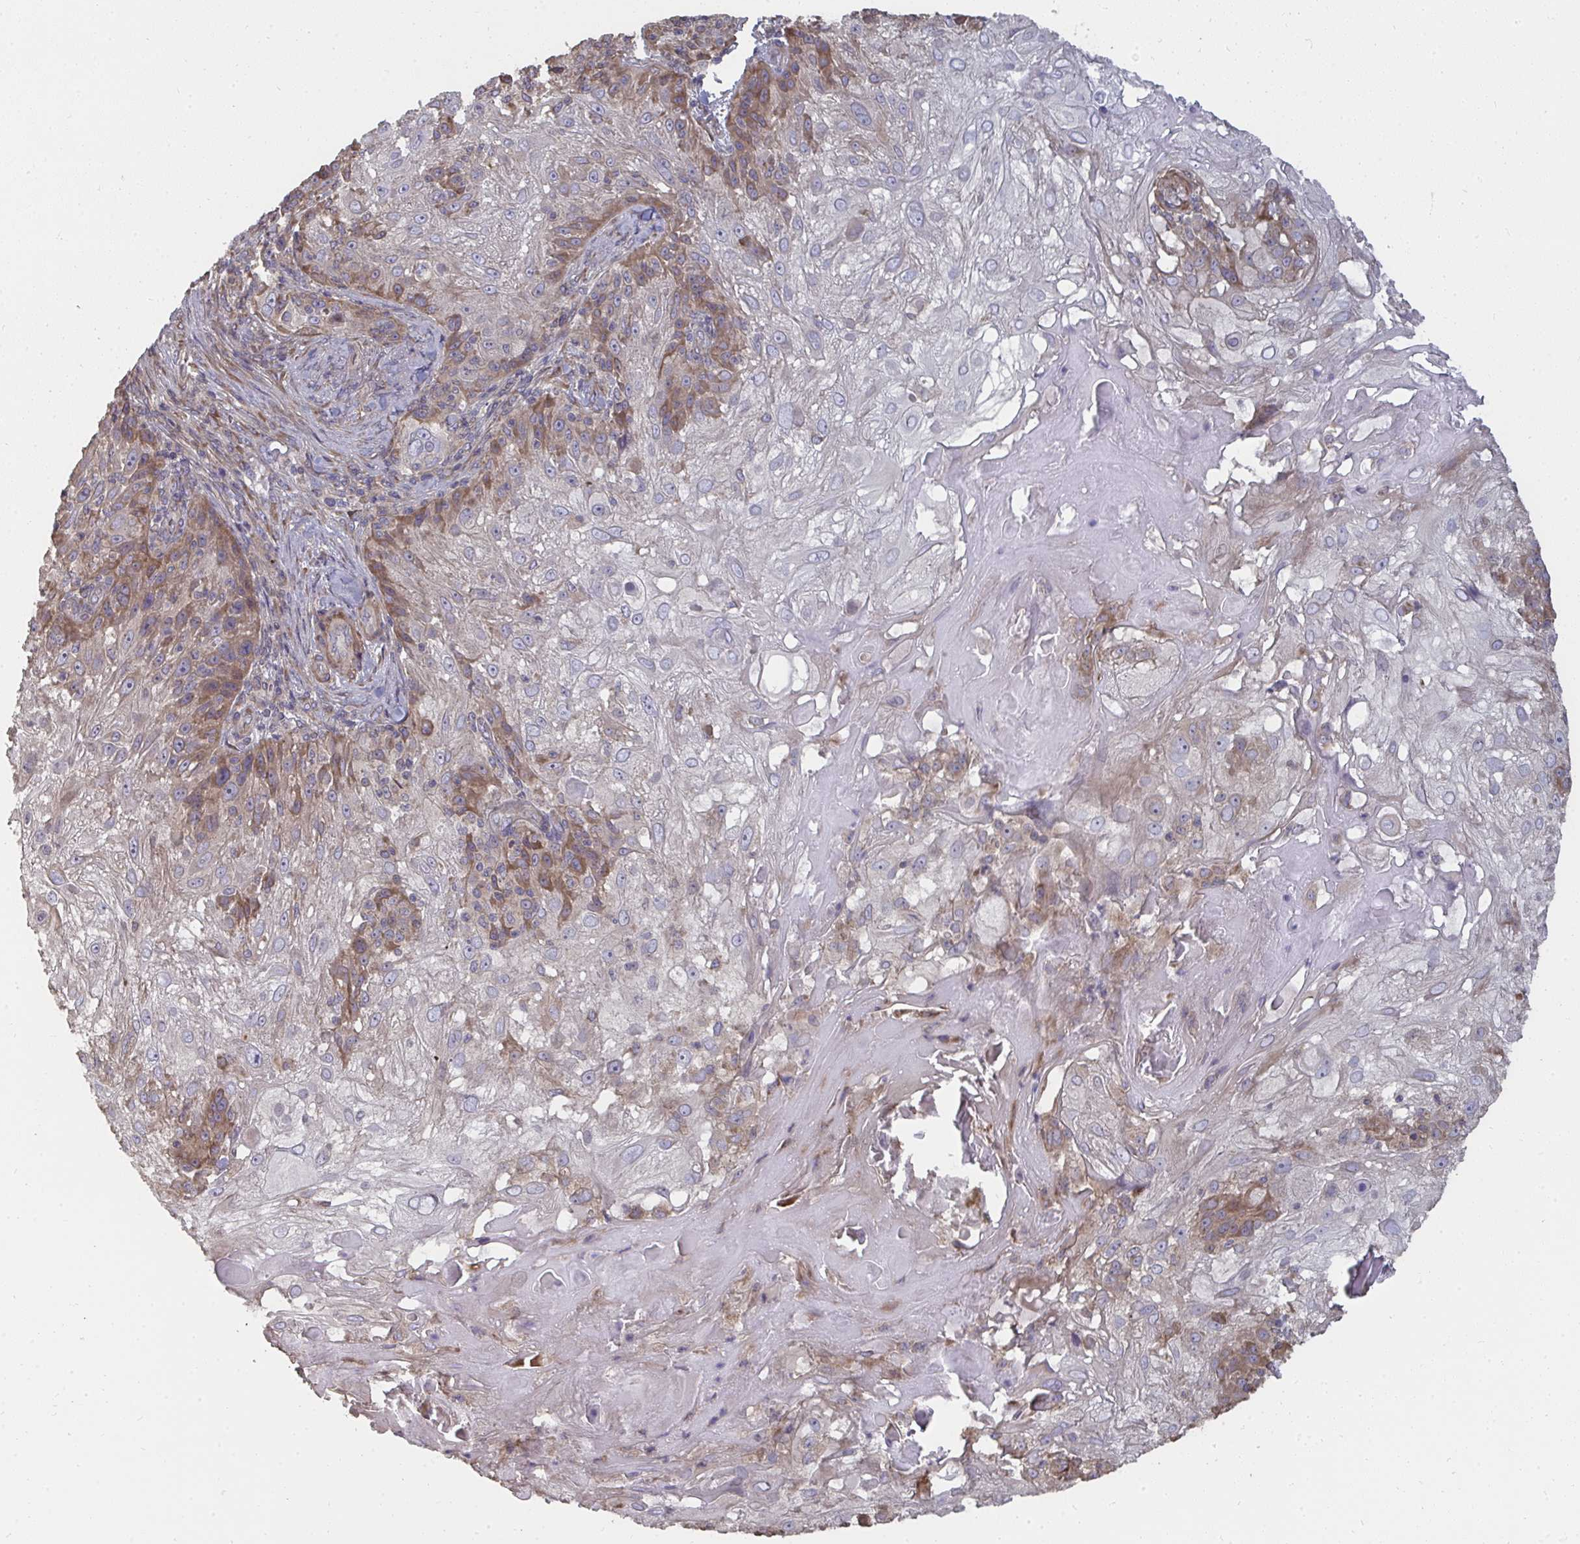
{"staining": {"intensity": "moderate", "quantity": "<25%", "location": "cytoplasmic/membranous"}, "tissue": "skin cancer", "cell_type": "Tumor cells", "image_type": "cancer", "snomed": [{"axis": "morphology", "description": "Normal tissue, NOS"}, {"axis": "morphology", "description": "Squamous cell carcinoma, NOS"}, {"axis": "topography", "description": "Skin"}], "caption": "High-power microscopy captured an immunohistochemistry (IHC) image of skin cancer, revealing moderate cytoplasmic/membranous positivity in approximately <25% of tumor cells.", "gene": "ZFYVE28", "patient": {"sex": "female", "age": 83}}